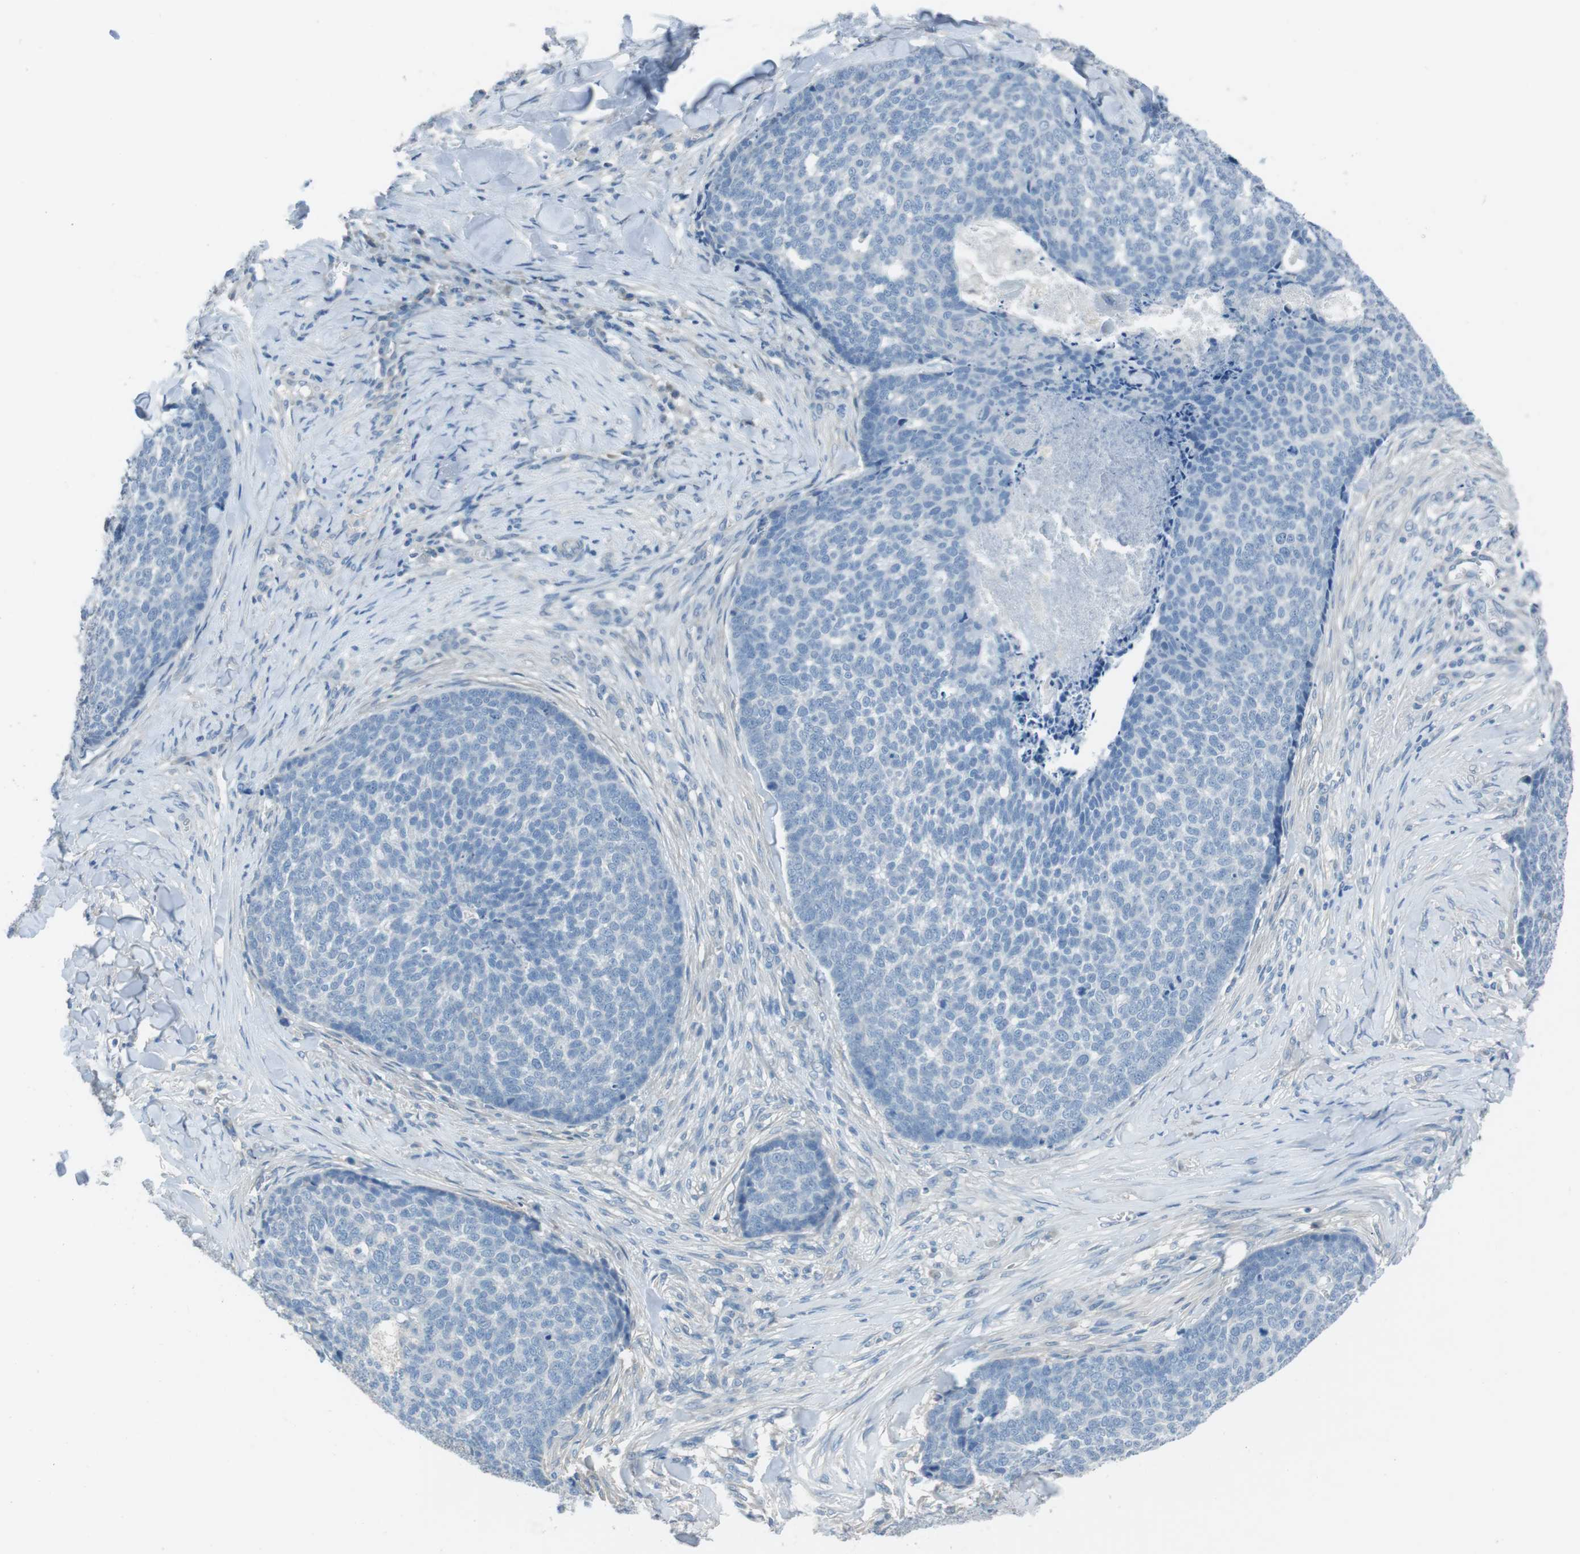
{"staining": {"intensity": "negative", "quantity": "none", "location": "none"}, "tissue": "skin cancer", "cell_type": "Tumor cells", "image_type": "cancer", "snomed": [{"axis": "morphology", "description": "Basal cell carcinoma"}, {"axis": "topography", "description": "Skin"}], "caption": "Protein analysis of skin basal cell carcinoma shows no significant expression in tumor cells.", "gene": "CYP2C8", "patient": {"sex": "male", "age": 84}}